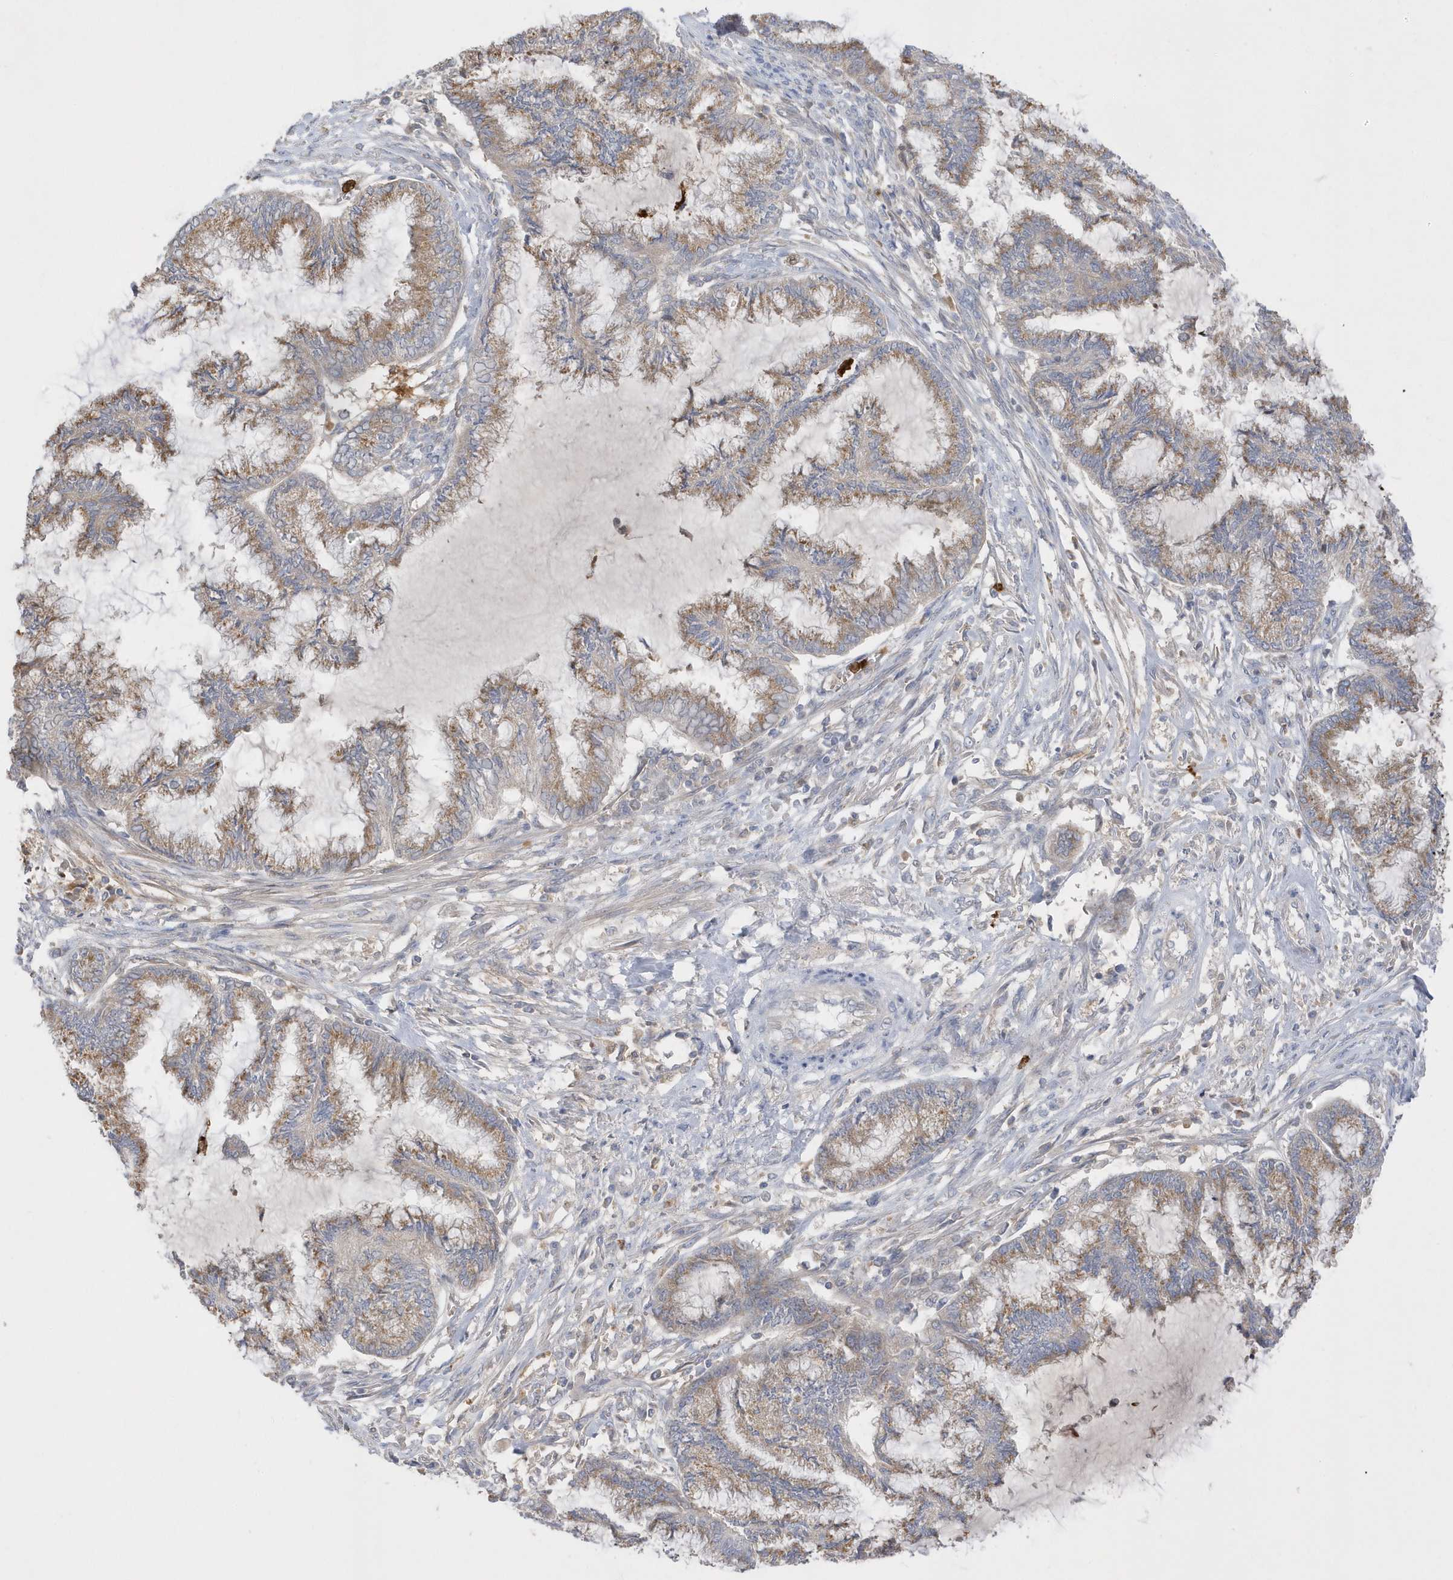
{"staining": {"intensity": "weak", "quantity": ">75%", "location": "cytoplasmic/membranous"}, "tissue": "endometrial cancer", "cell_type": "Tumor cells", "image_type": "cancer", "snomed": [{"axis": "morphology", "description": "Adenocarcinoma, NOS"}, {"axis": "topography", "description": "Endometrium"}], "caption": "Endometrial cancer (adenocarcinoma) tissue exhibits weak cytoplasmic/membranous expression in approximately >75% of tumor cells (Stains: DAB in brown, nuclei in blue, Microscopy: brightfield microscopy at high magnification).", "gene": "DPP9", "patient": {"sex": "female", "age": 86}}